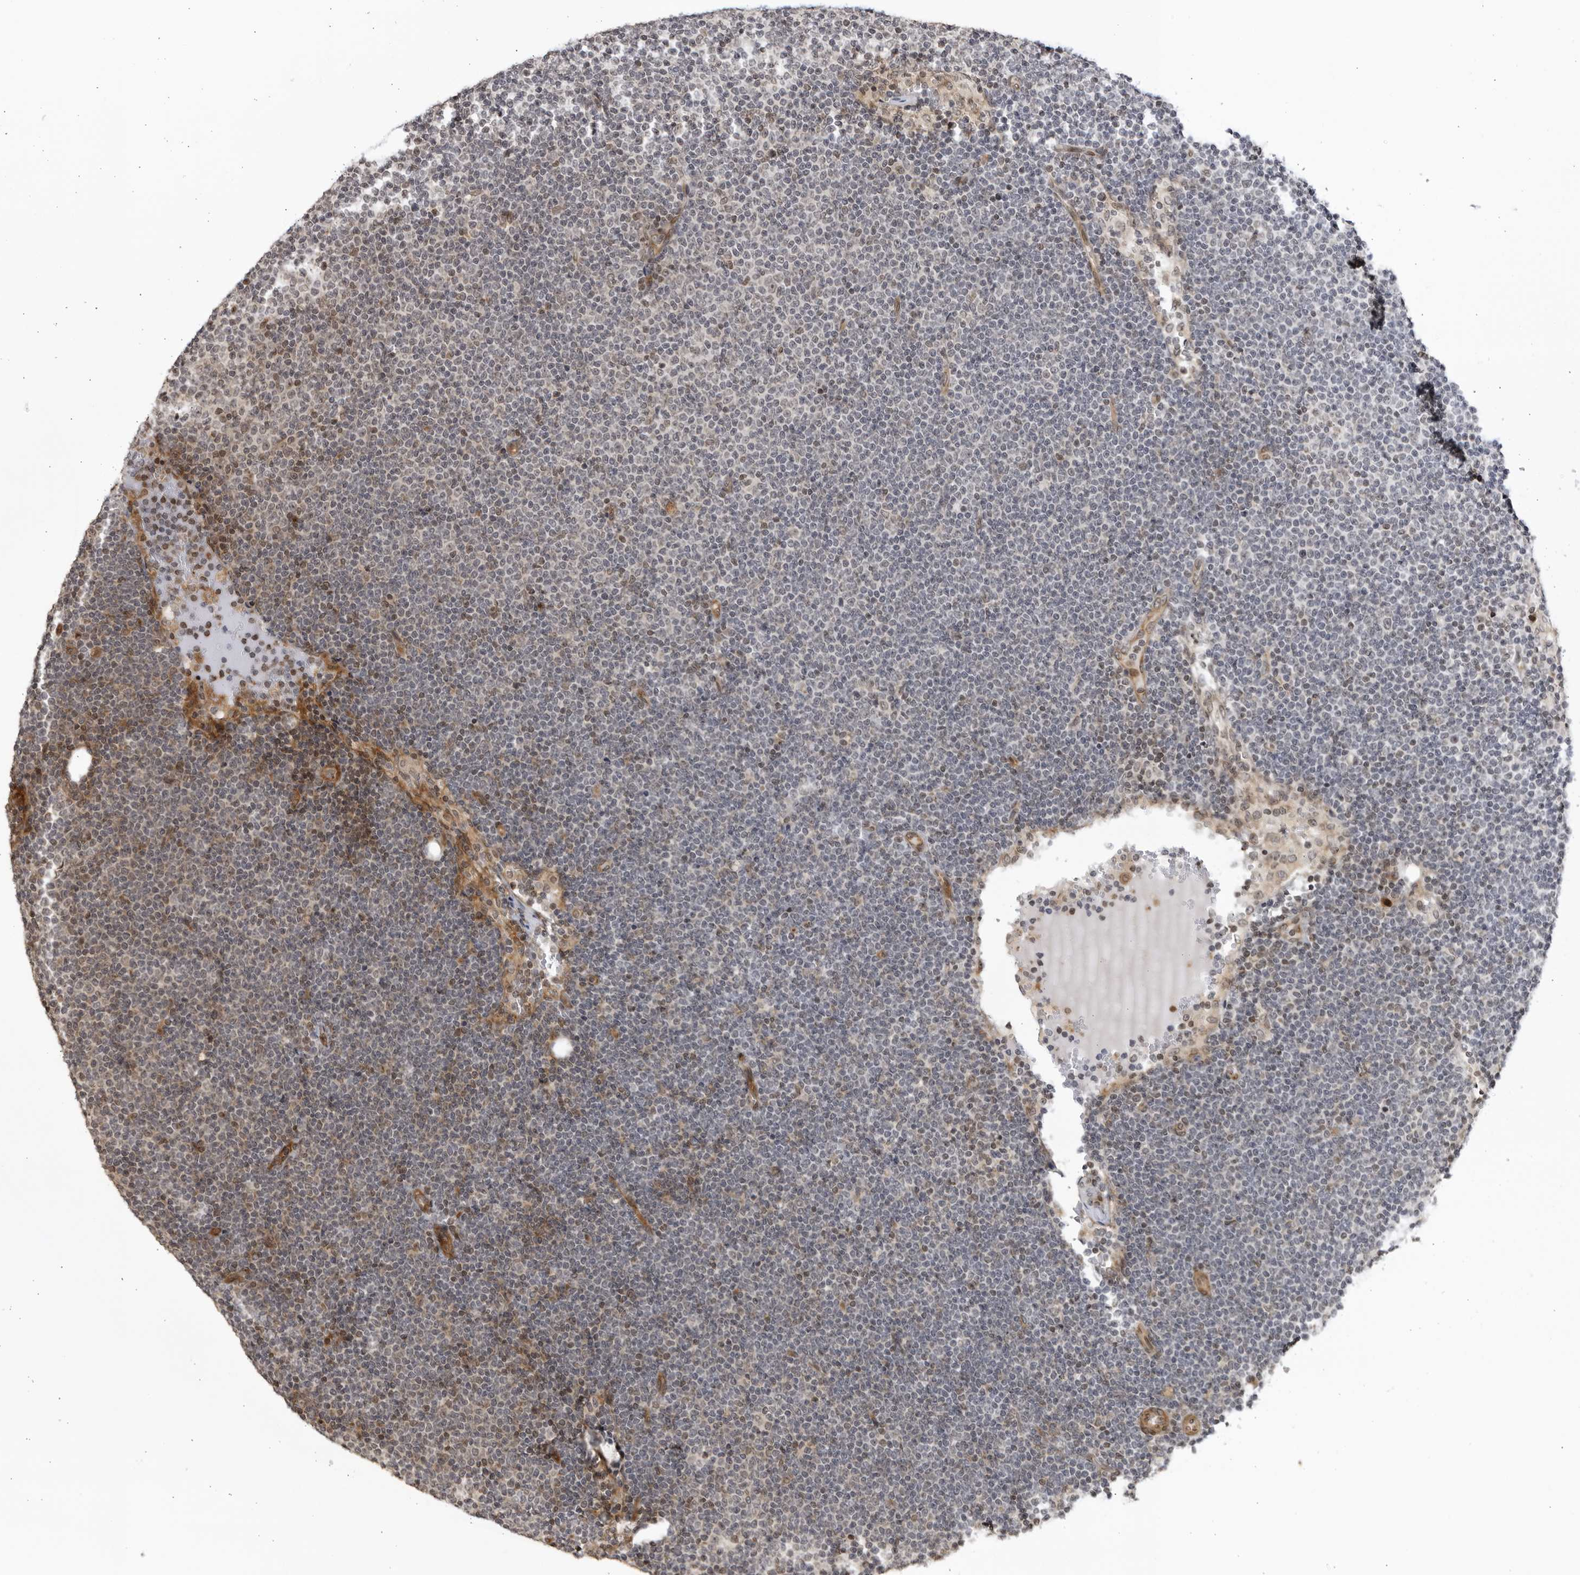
{"staining": {"intensity": "weak", "quantity": "<25%", "location": "cytoplasmic/membranous,nuclear"}, "tissue": "lymphoma", "cell_type": "Tumor cells", "image_type": "cancer", "snomed": [{"axis": "morphology", "description": "Malignant lymphoma, non-Hodgkin's type, Low grade"}, {"axis": "topography", "description": "Lymph node"}], "caption": "Tumor cells are negative for brown protein staining in lymphoma.", "gene": "CNBD1", "patient": {"sex": "female", "age": 53}}